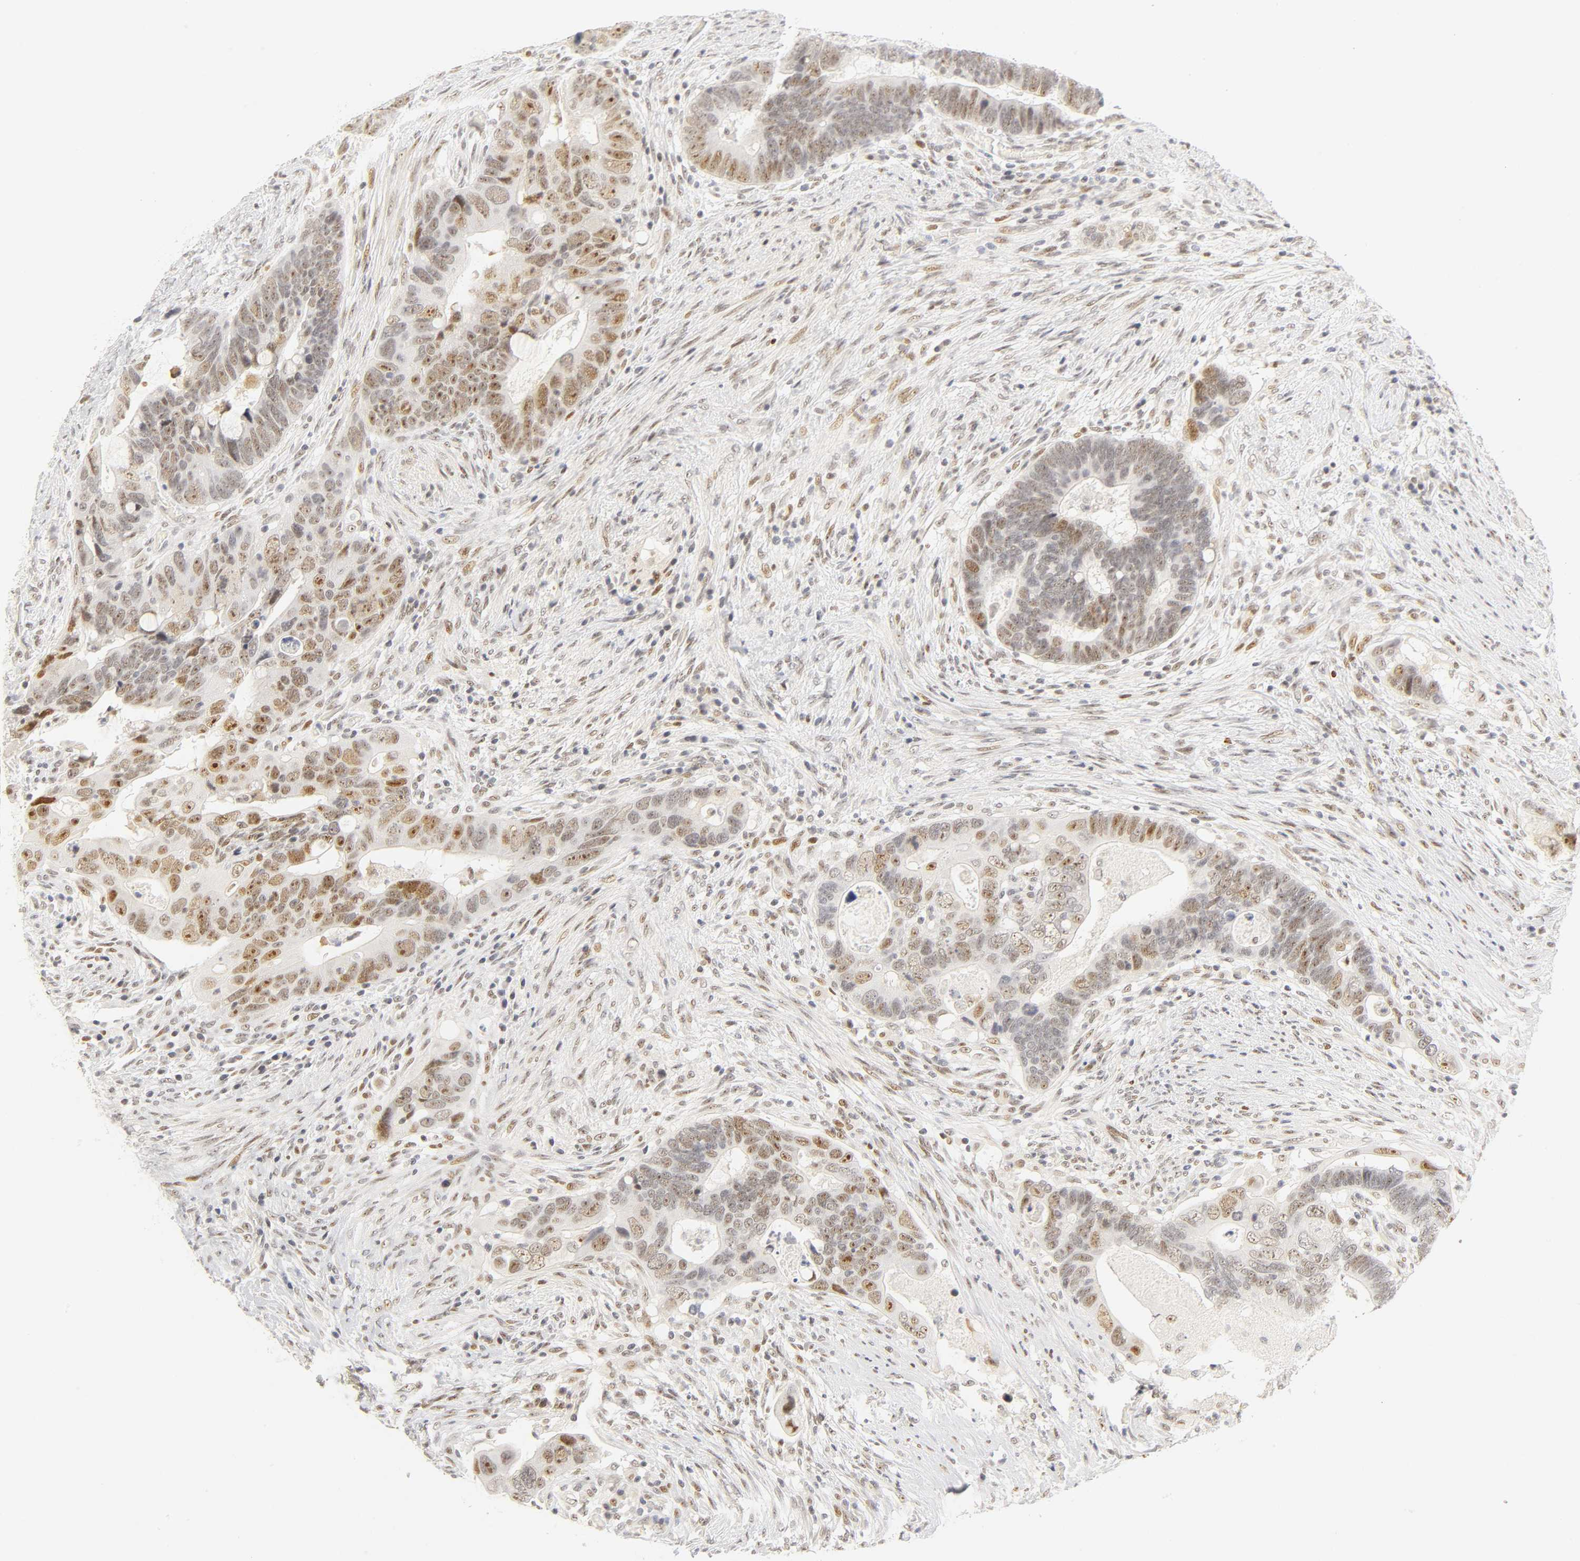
{"staining": {"intensity": "moderate", "quantity": "25%-75%", "location": "nuclear"}, "tissue": "colorectal cancer", "cell_type": "Tumor cells", "image_type": "cancer", "snomed": [{"axis": "morphology", "description": "Adenocarcinoma, NOS"}, {"axis": "topography", "description": "Rectum"}], "caption": "Moderate nuclear expression is present in approximately 25%-75% of tumor cells in adenocarcinoma (colorectal). (Brightfield microscopy of DAB IHC at high magnification).", "gene": "MNAT1", "patient": {"sex": "male", "age": 53}}